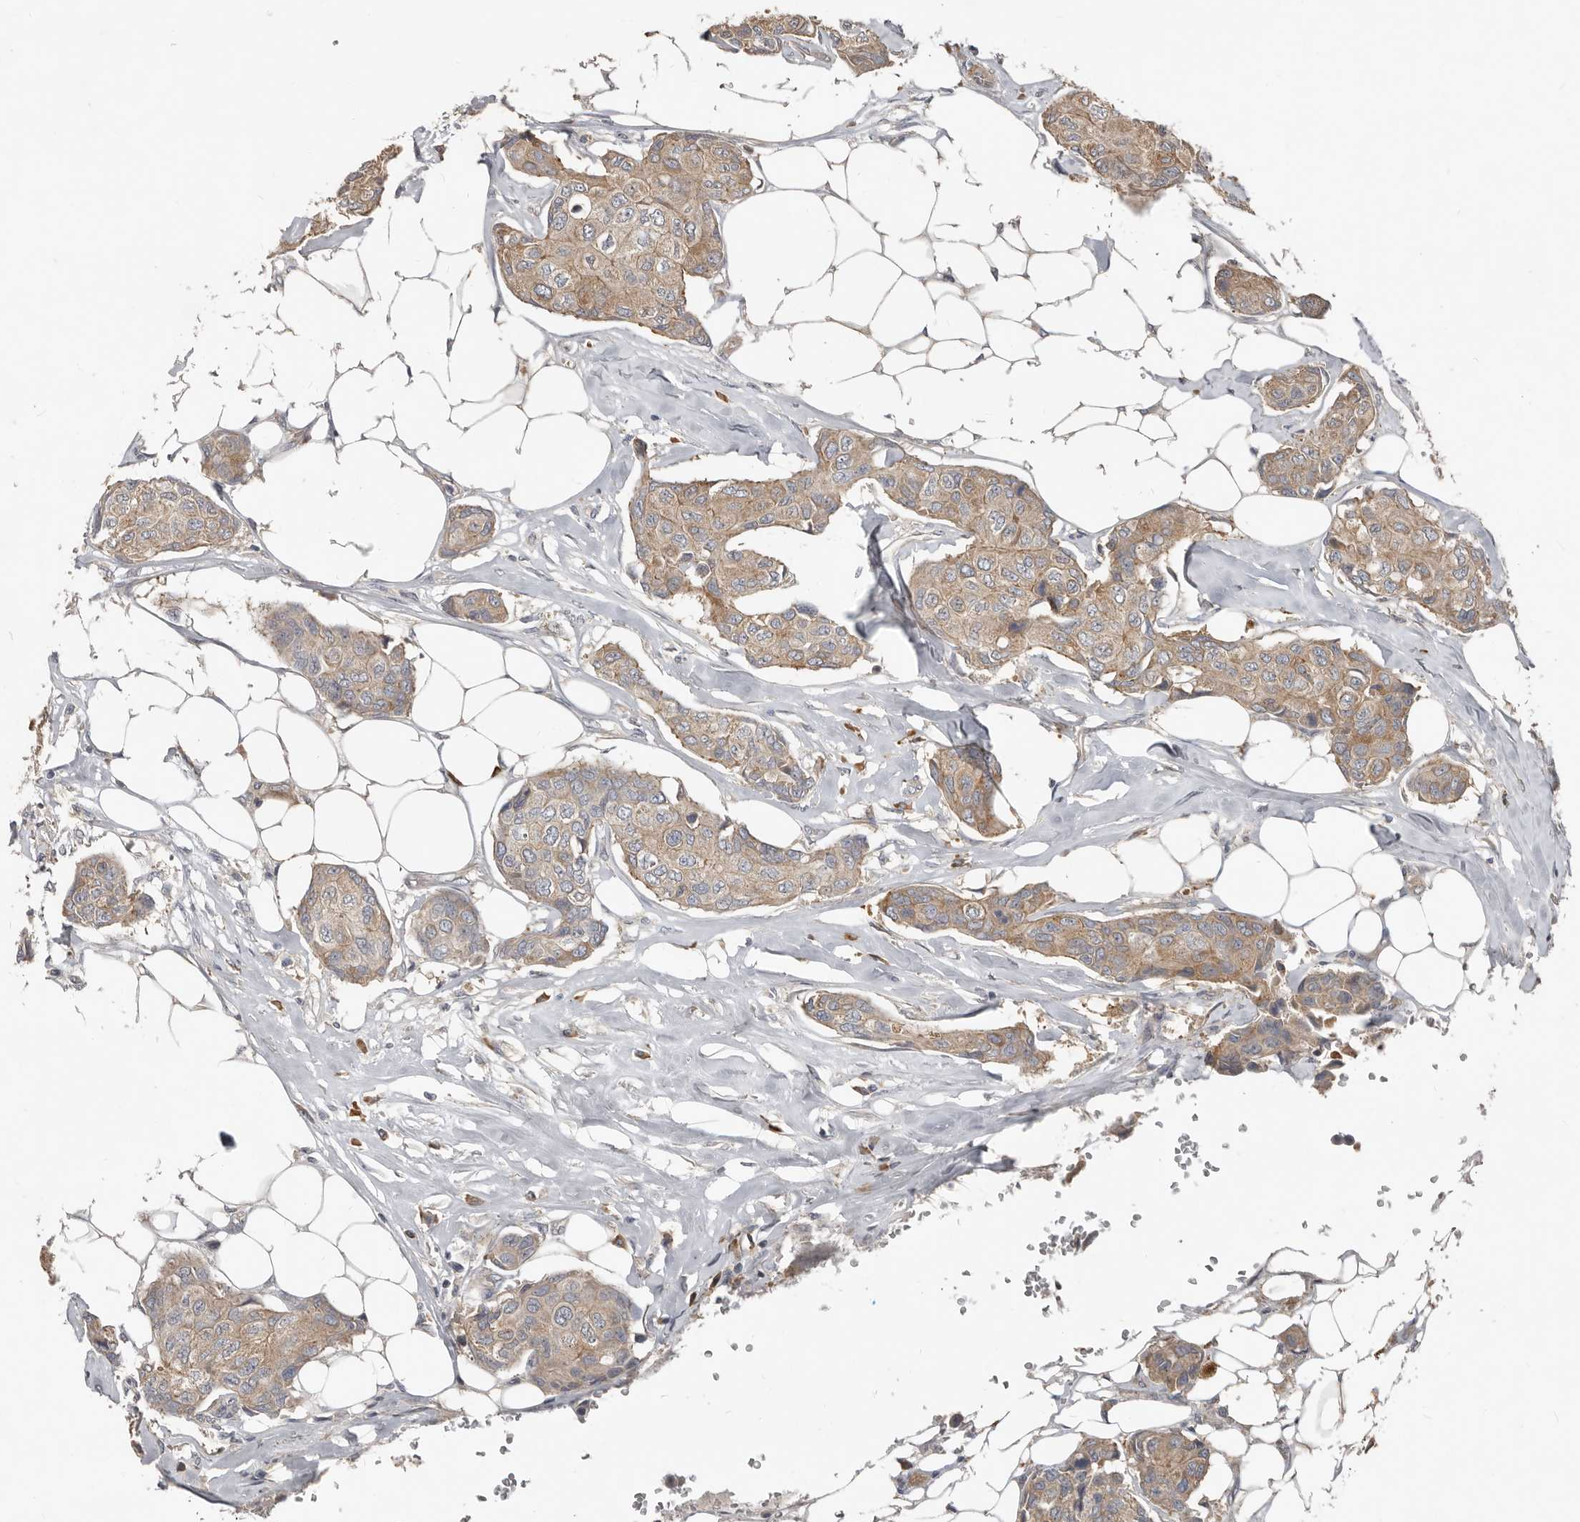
{"staining": {"intensity": "weak", "quantity": ">75%", "location": "cytoplasmic/membranous"}, "tissue": "breast cancer", "cell_type": "Tumor cells", "image_type": "cancer", "snomed": [{"axis": "morphology", "description": "Duct carcinoma"}, {"axis": "topography", "description": "Breast"}], "caption": "Protein staining of infiltrating ductal carcinoma (breast) tissue reveals weak cytoplasmic/membranous staining in approximately >75% of tumor cells.", "gene": "AKNAD1", "patient": {"sex": "female", "age": 80}}